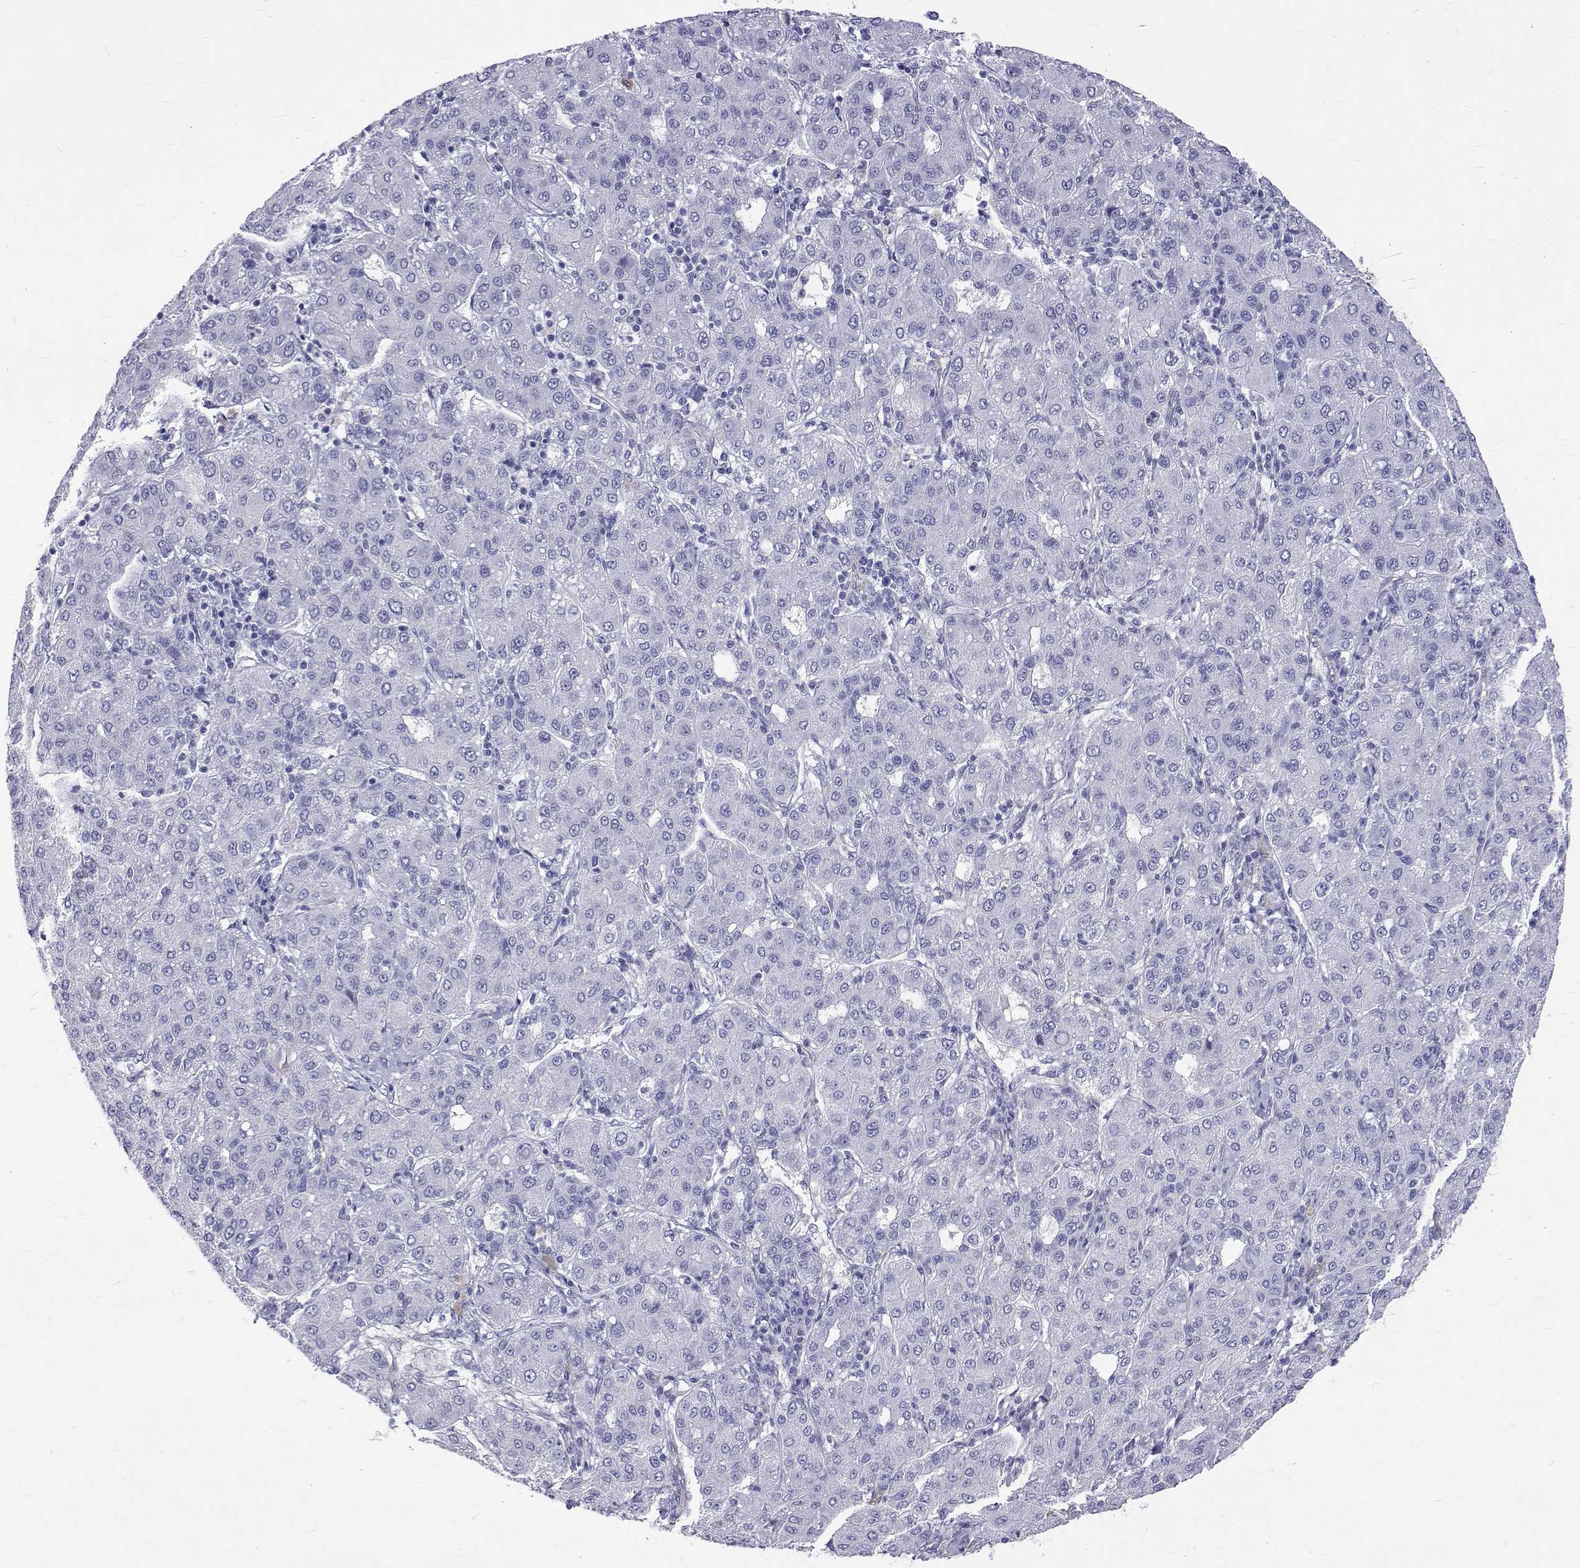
{"staining": {"intensity": "negative", "quantity": "none", "location": "none"}, "tissue": "liver cancer", "cell_type": "Tumor cells", "image_type": "cancer", "snomed": [{"axis": "morphology", "description": "Carcinoma, Hepatocellular, NOS"}, {"axis": "topography", "description": "Liver"}], "caption": "Tumor cells are negative for brown protein staining in liver cancer (hepatocellular carcinoma).", "gene": "OPRPN", "patient": {"sex": "male", "age": 65}}